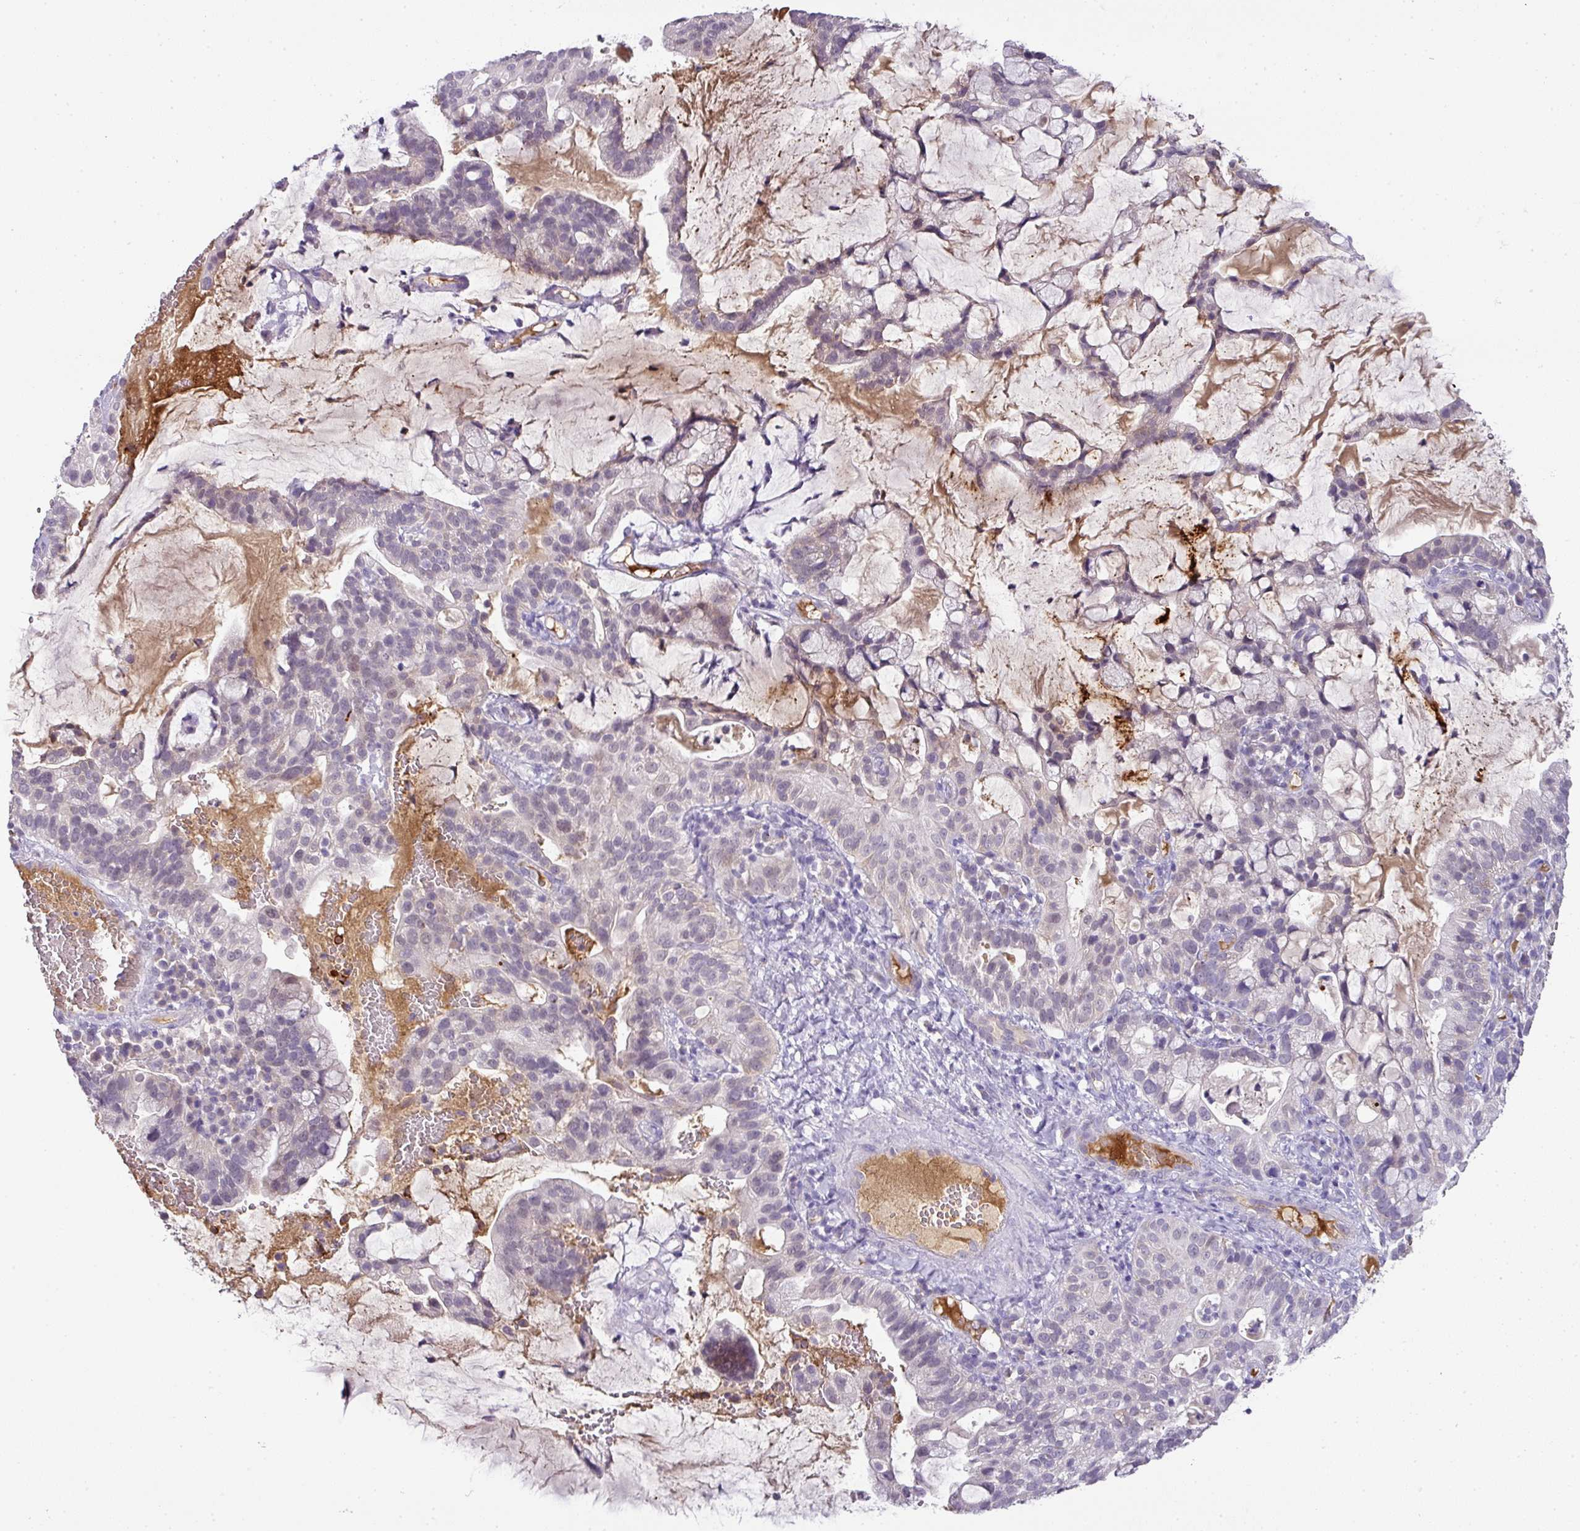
{"staining": {"intensity": "weak", "quantity": "<25%", "location": "nuclear"}, "tissue": "cervical cancer", "cell_type": "Tumor cells", "image_type": "cancer", "snomed": [{"axis": "morphology", "description": "Adenocarcinoma, NOS"}, {"axis": "topography", "description": "Cervix"}], "caption": "IHC image of neoplastic tissue: human cervical cancer stained with DAB shows no significant protein expression in tumor cells. (DAB IHC visualized using brightfield microscopy, high magnification).", "gene": "FGF17", "patient": {"sex": "female", "age": 41}}